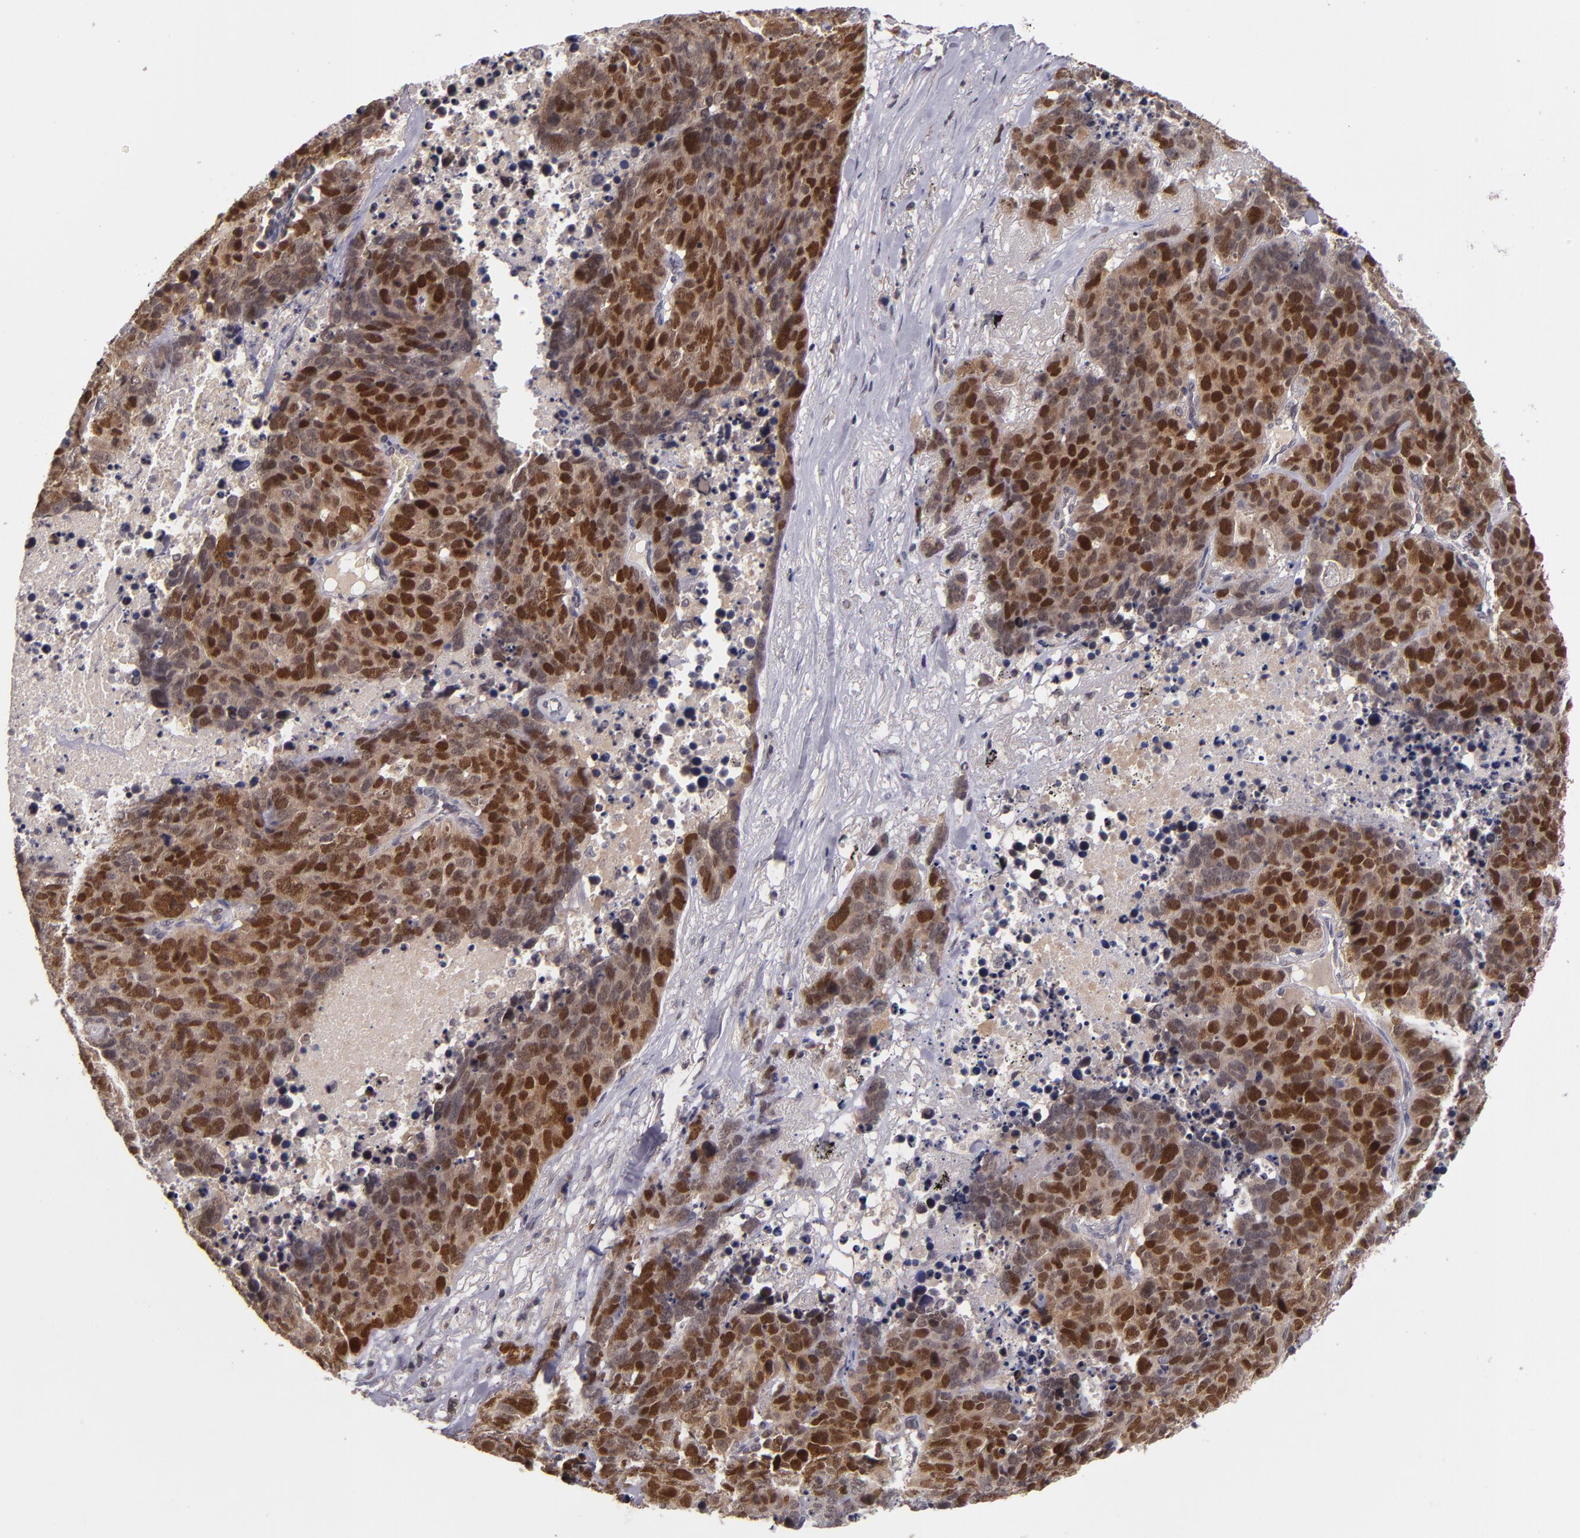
{"staining": {"intensity": "strong", "quantity": ">75%", "location": "cytoplasmic/membranous"}, "tissue": "lung cancer", "cell_type": "Tumor cells", "image_type": "cancer", "snomed": [{"axis": "morphology", "description": "Carcinoid, malignant, NOS"}, {"axis": "topography", "description": "Lung"}], "caption": "Immunohistochemical staining of lung cancer demonstrates high levels of strong cytoplasmic/membranous positivity in approximately >75% of tumor cells.", "gene": "CDC7", "patient": {"sex": "male", "age": 60}}